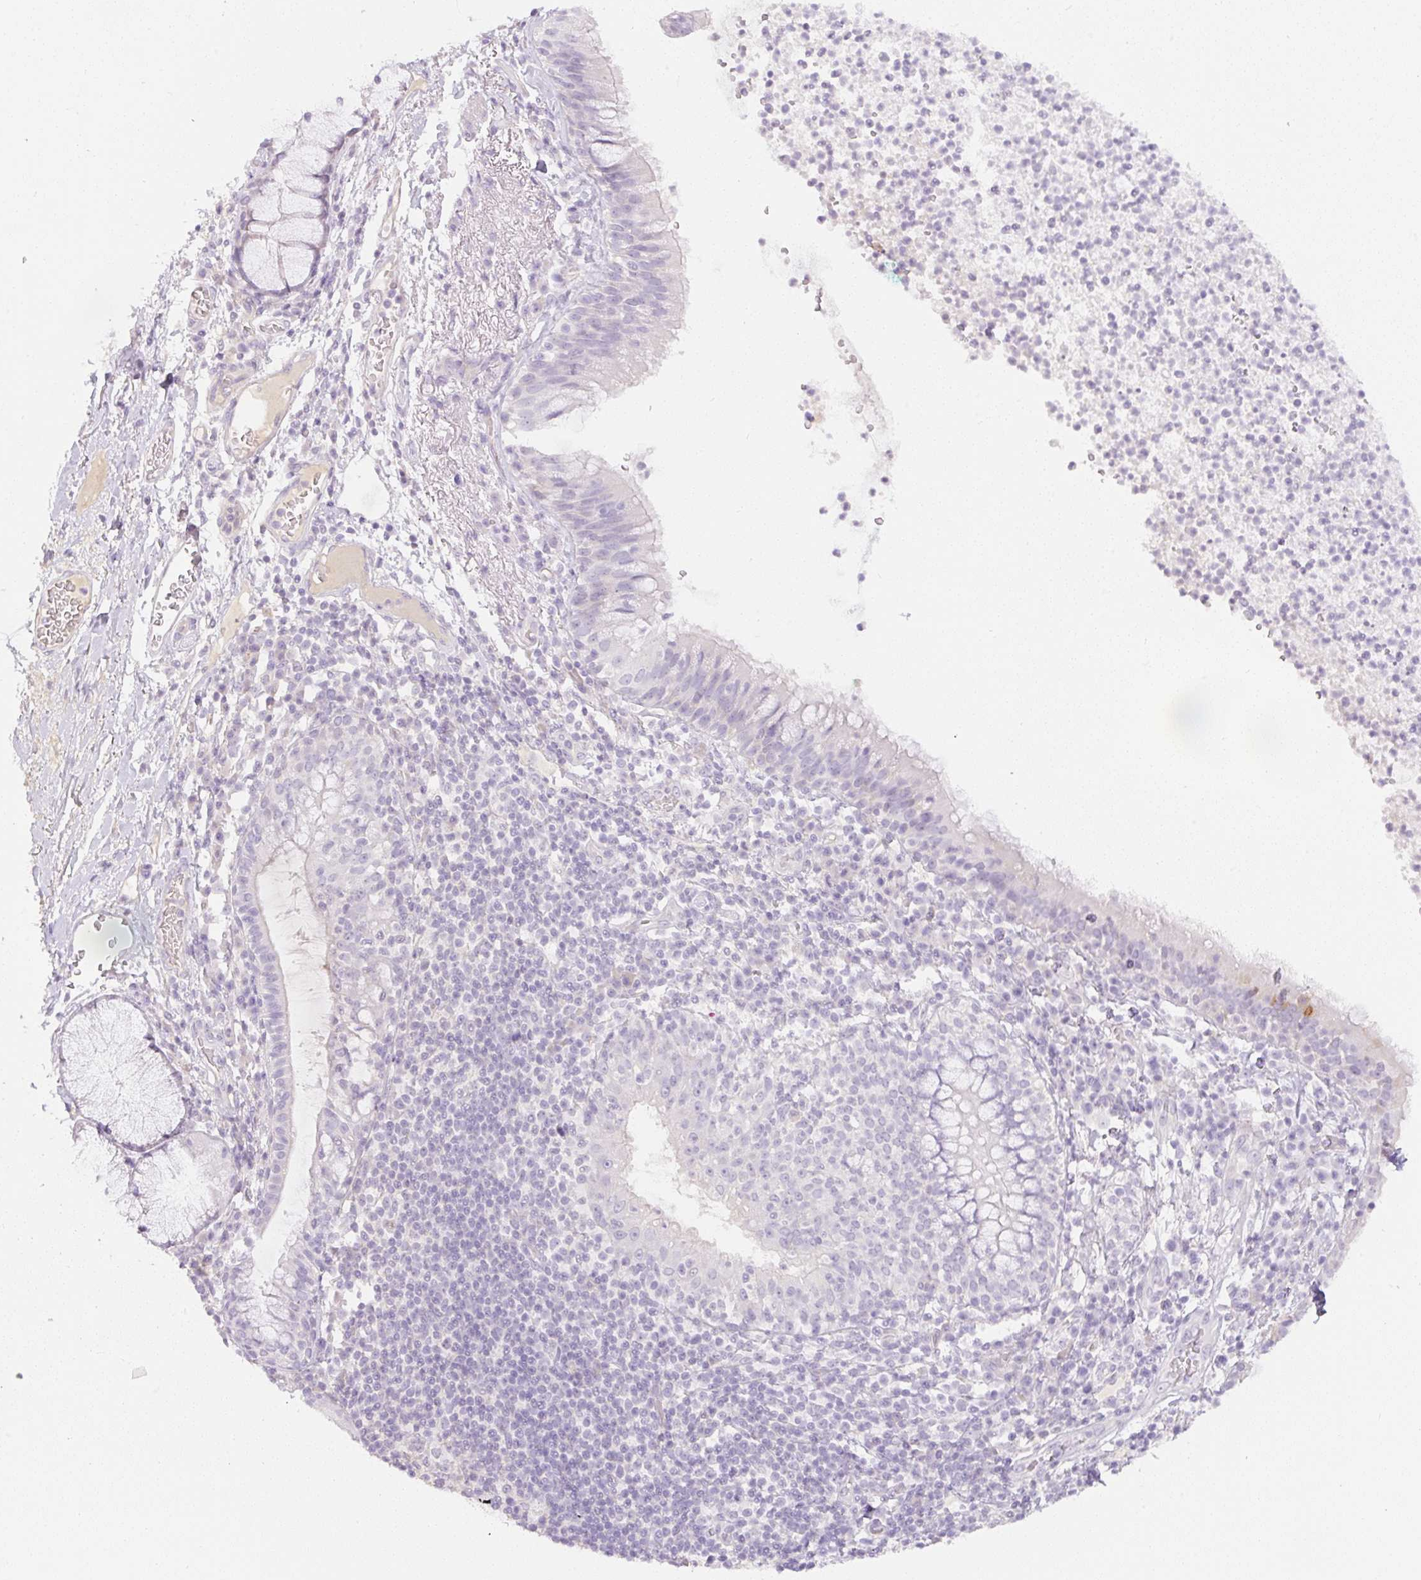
{"staining": {"intensity": "negative", "quantity": "none", "location": "none"}, "tissue": "bronchus", "cell_type": "Respiratory epithelial cells", "image_type": "normal", "snomed": [{"axis": "morphology", "description": "Normal tissue, NOS"}, {"axis": "topography", "description": "Cartilage tissue"}, {"axis": "topography", "description": "Bronchus"}], "caption": "The micrograph displays no staining of respiratory epithelial cells in unremarkable bronchus. (Stains: DAB IHC with hematoxylin counter stain, Microscopy: brightfield microscopy at high magnification).", "gene": "MIA2", "patient": {"sex": "male", "age": 56}}